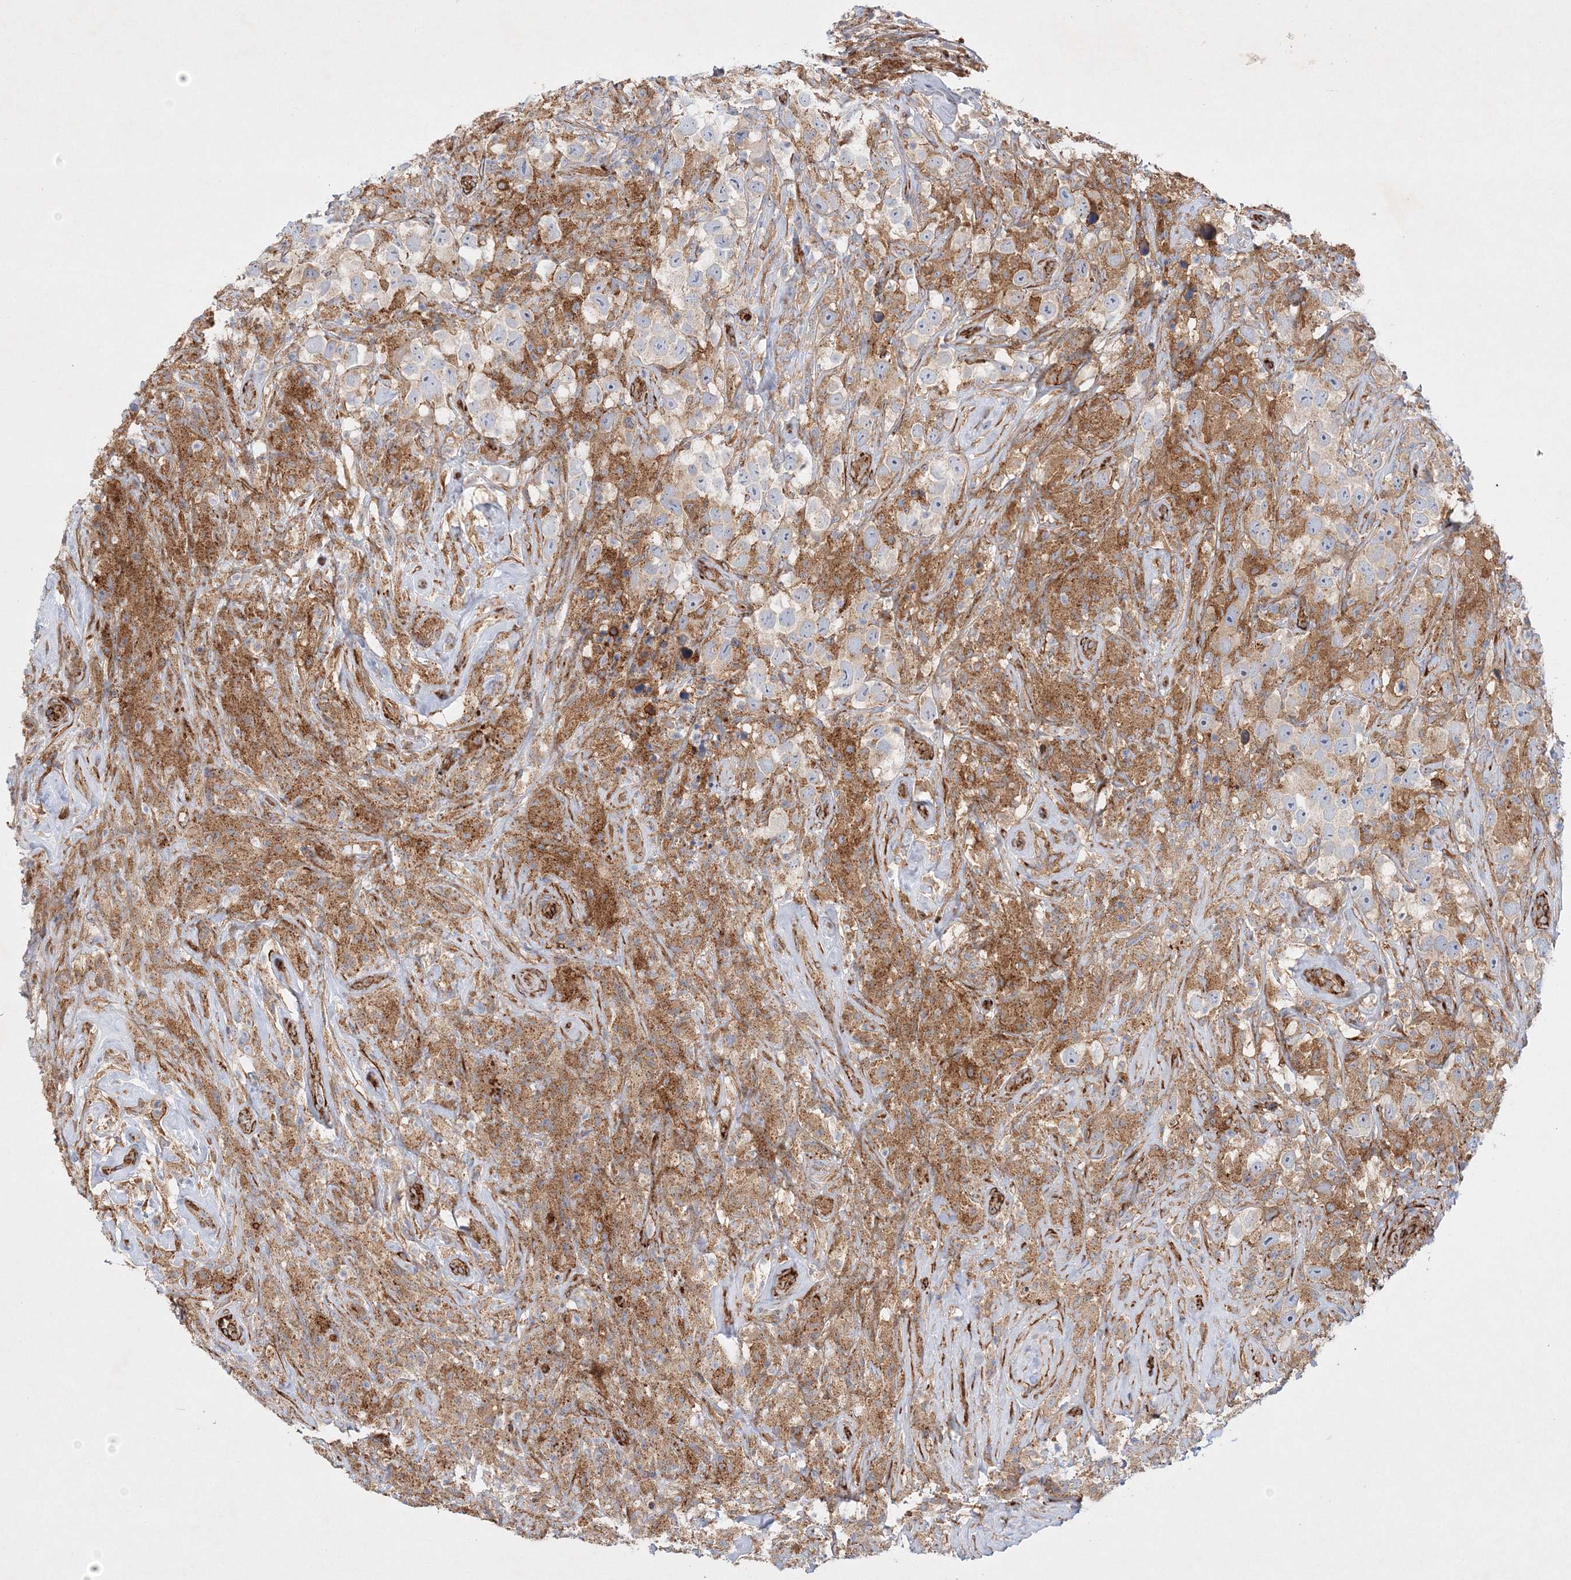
{"staining": {"intensity": "moderate", "quantity": "25%-75%", "location": "cytoplasmic/membranous"}, "tissue": "testis cancer", "cell_type": "Tumor cells", "image_type": "cancer", "snomed": [{"axis": "morphology", "description": "Seminoma, NOS"}, {"axis": "topography", "description": "Testis"}], "caption": "Human testis cancer stained with a protein marker reveals moderate staining in tumor cells.", "gene": "ZFYVE16", "patient": {"sex": "male", "age": 49}}